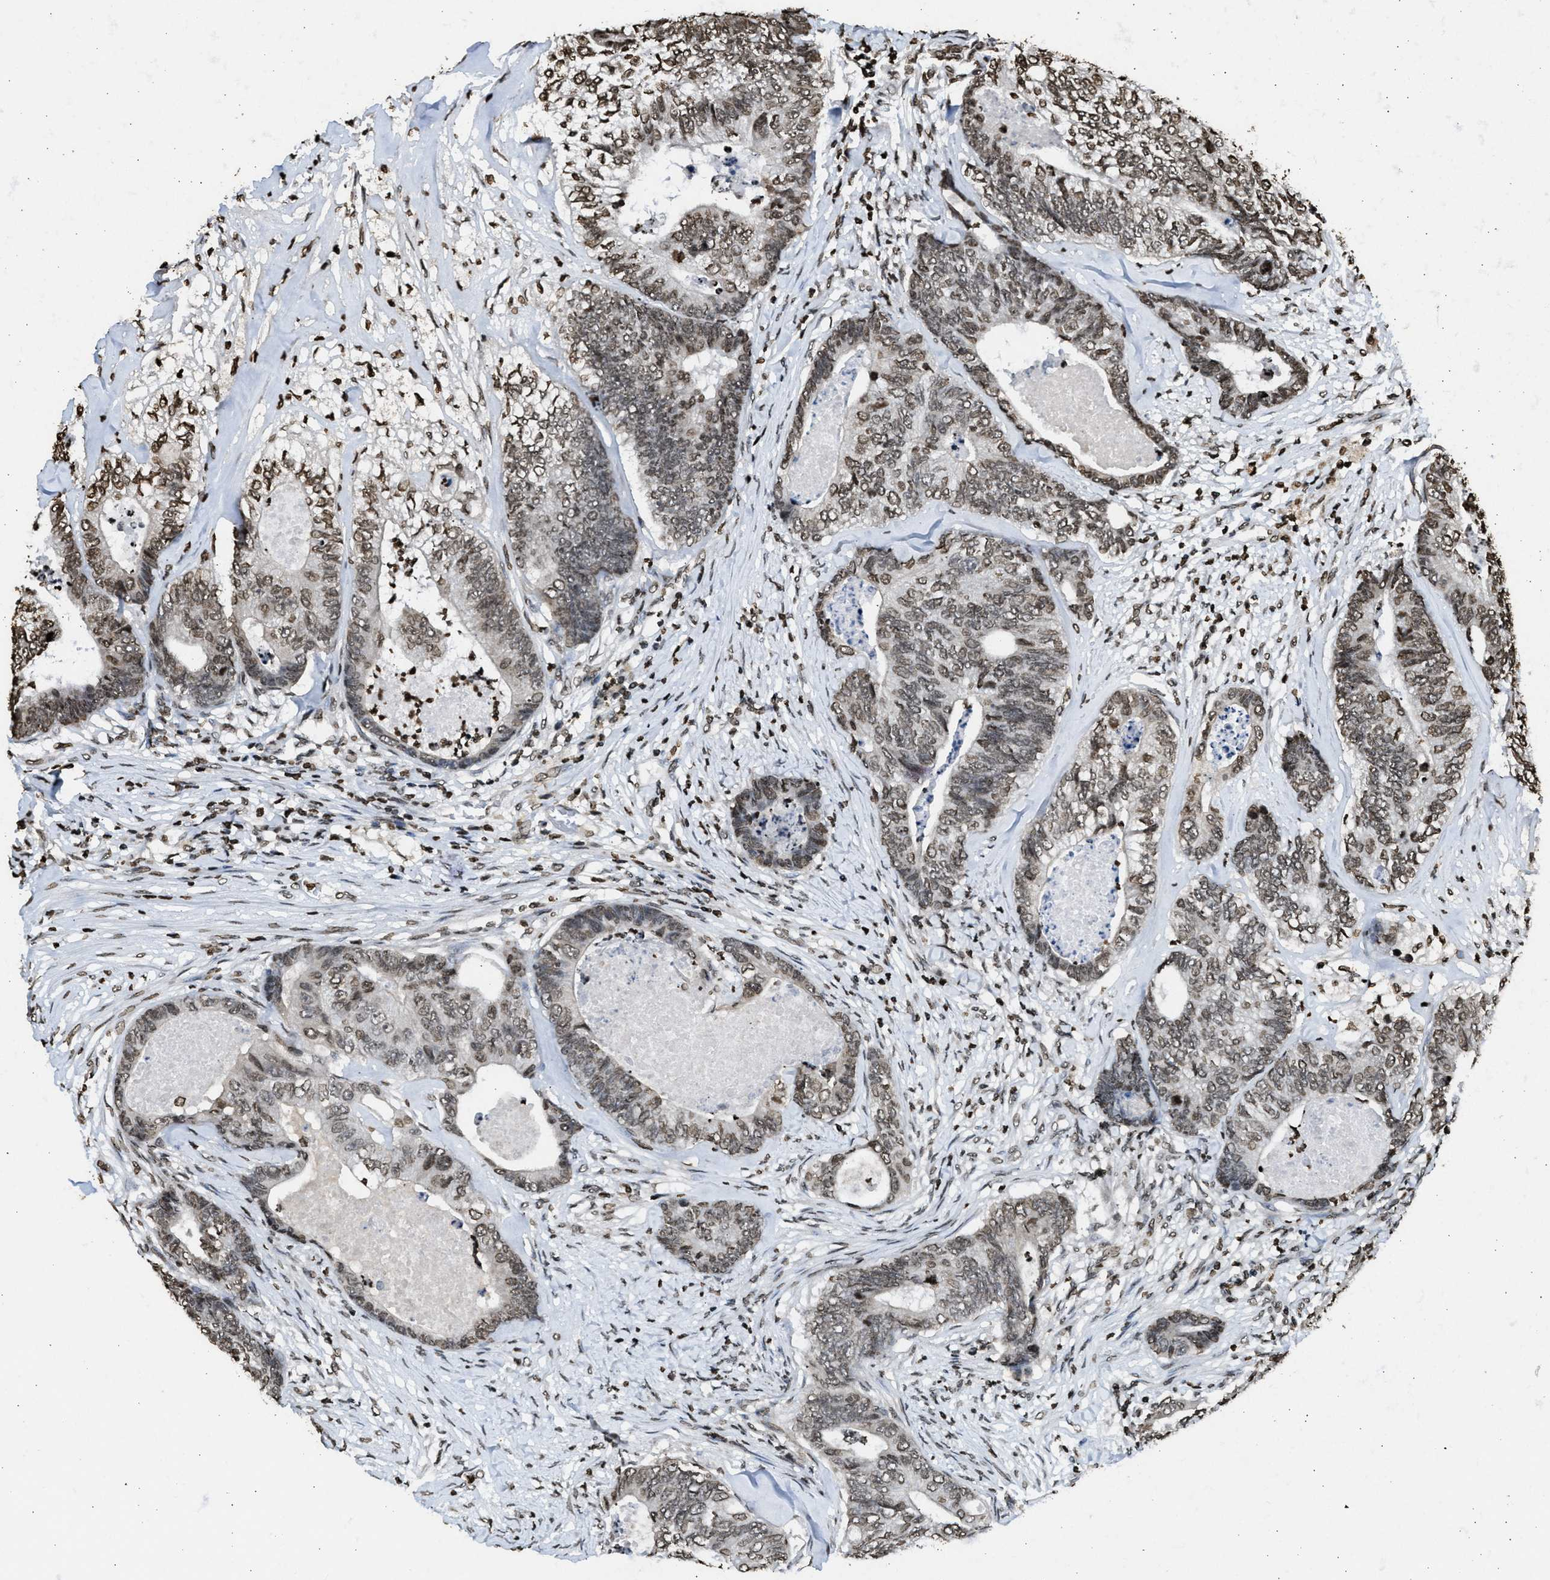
{"staining": {"intensity": "weak", "quantity": ">75%", "location": "nuclear"}, "tissue": "colorectal cancer", "cell_type": "Tumor cells", "image_type": "cancer", "snomed": [{"axis": "morphology", "description": "Adenocarcinoma, NOS"}, {"axis": "topography", "description": "Colon"}], "caption": "Brown immunohistochemical staining in colorectal cancer shows weak nuclear staining in about >75% of tumor cells.", "gene": "RRAGC", "patient": {"sex": "female", "age": 67}}